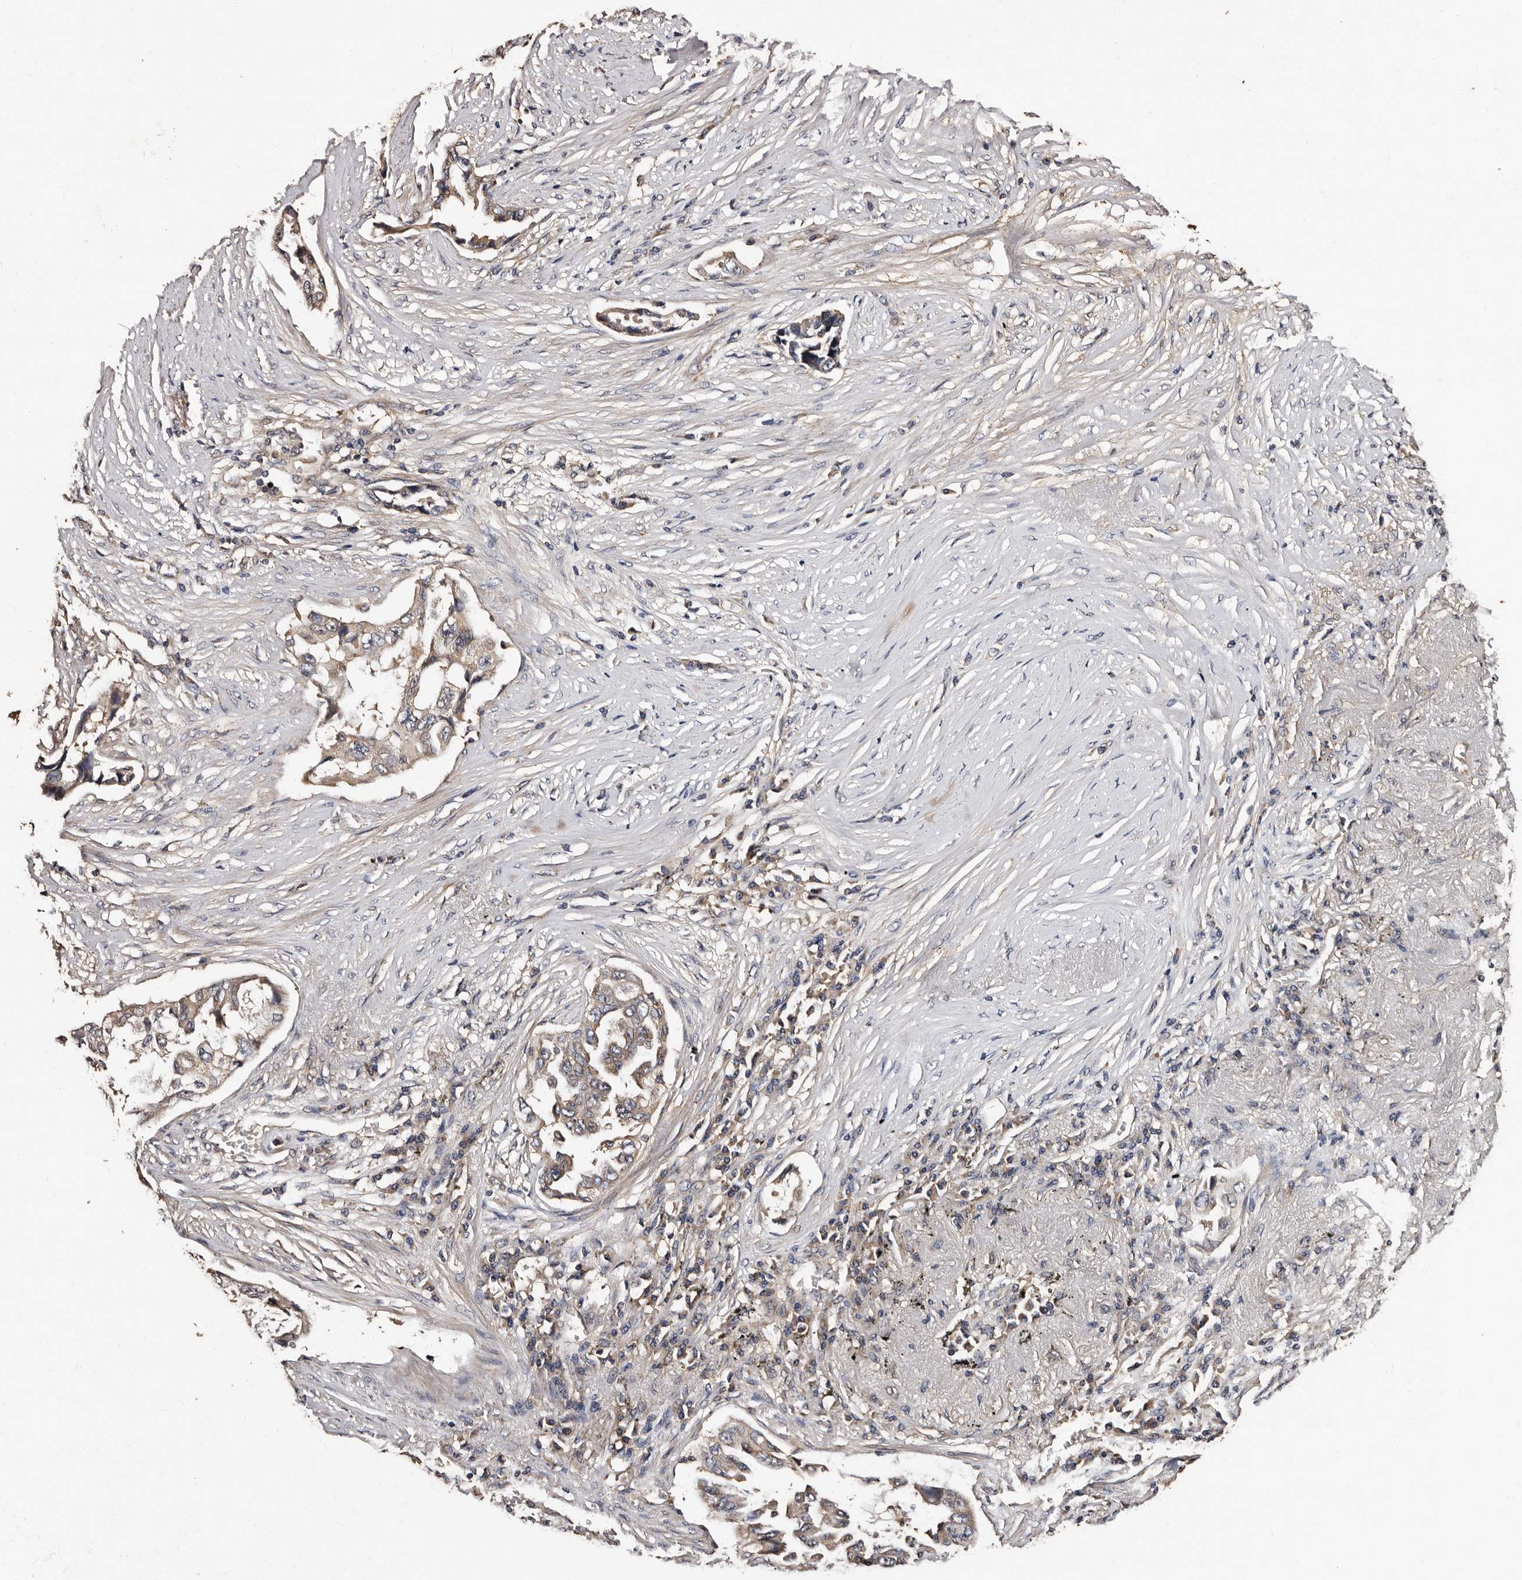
{"staining": {"intensity": "weak", "quantity": "25%-75%", "location": "cytoplasmic/membranous"}, "tissue": "lung cancer", "cell_type": "Tumor cells", "image_type": "cancer", "snomed": [{"axis": "morphology", "description": "Adenocarcinoma, NOS"}, {"axis": "topography", "description": "Lung"}], "caption": "The histopathology image displays immunohistochemical staining of lung cancer. There is weak cytoplasmic/membranous staining is present in about 25%-75% of tumor cells.", "gene": "ADCK5", "patient": {"sex": "female", "age": 51}}